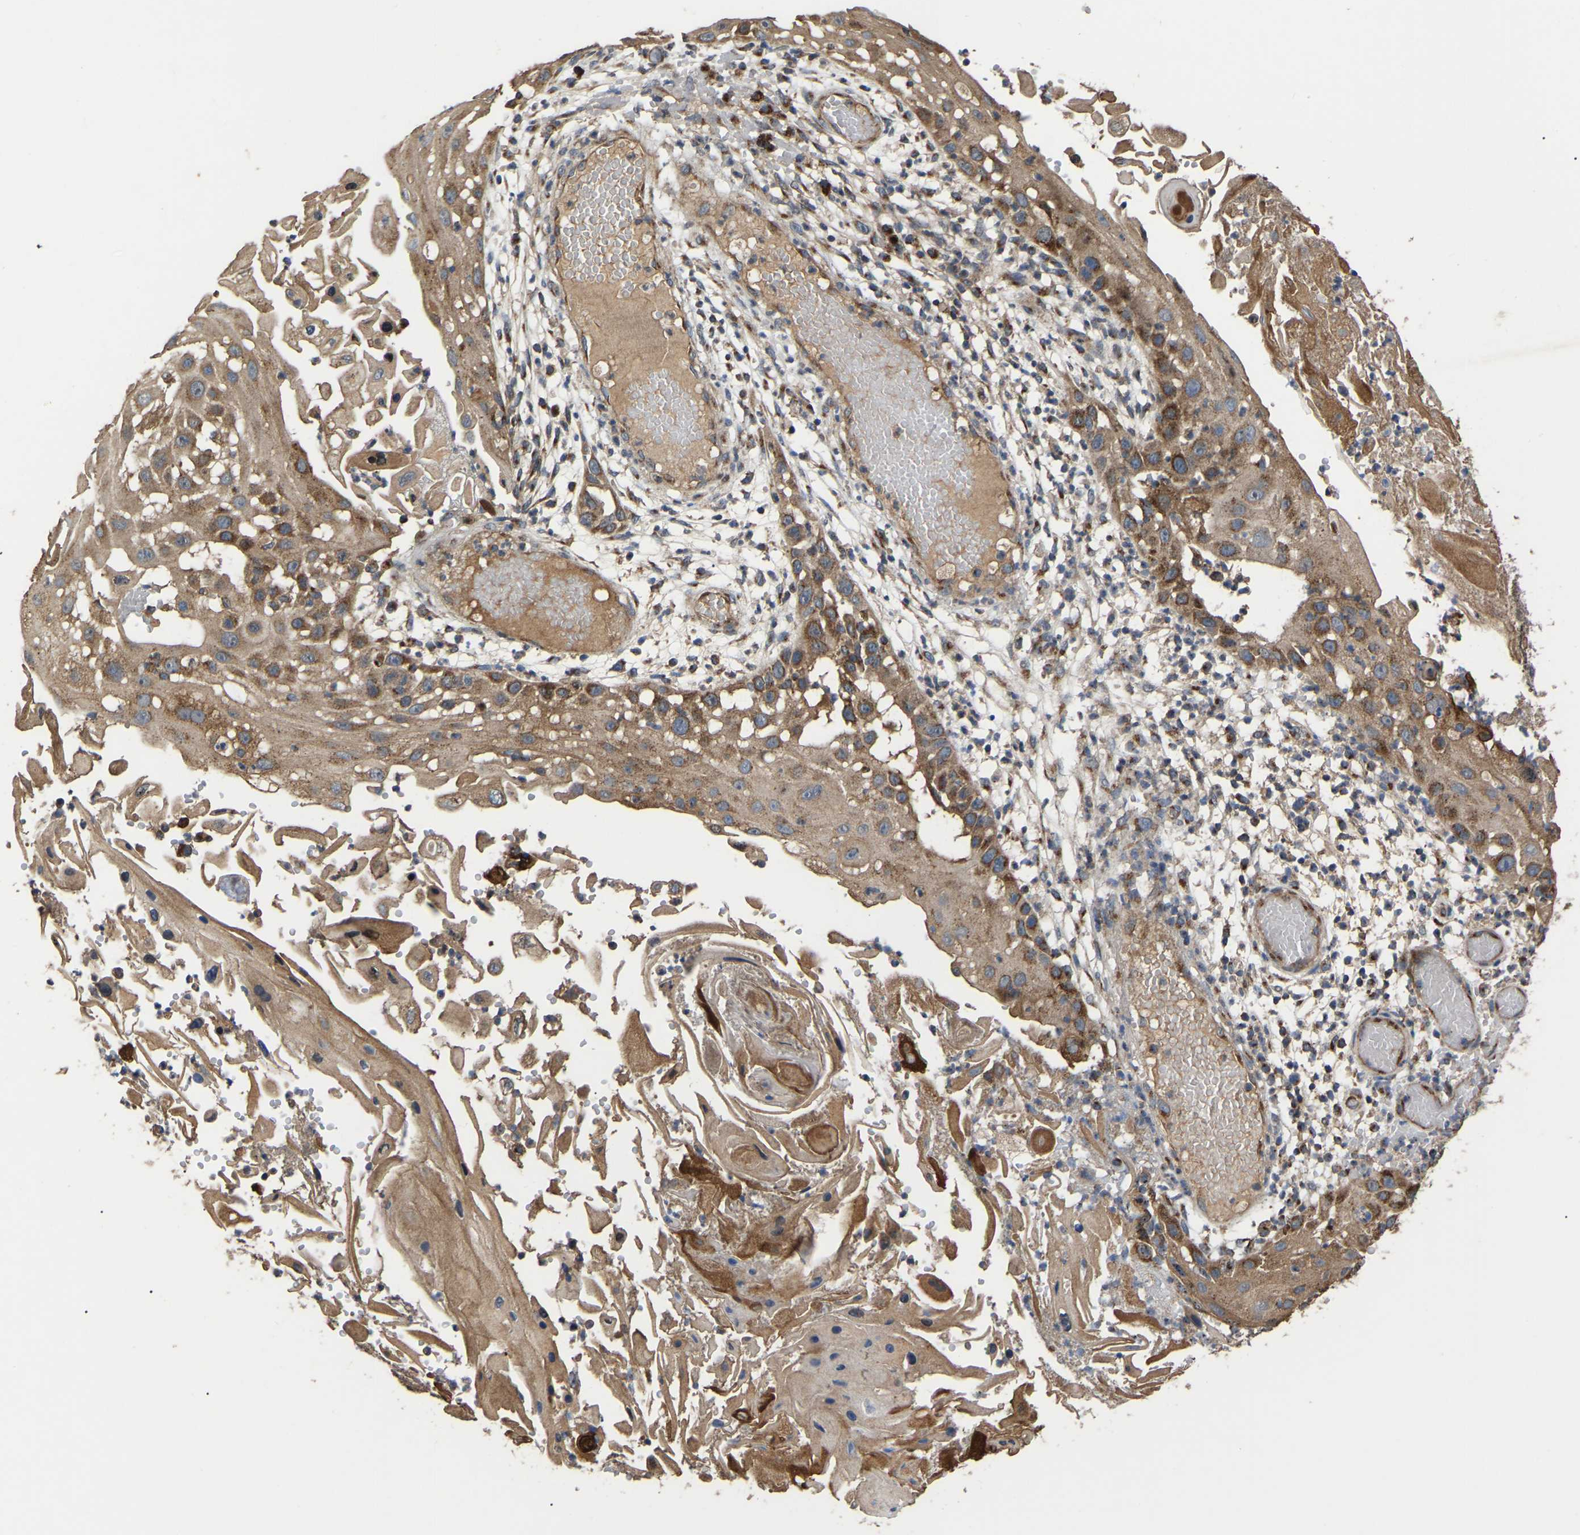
{"staining": {"intensity": "moderate", "quantity": ">75%", "location": "cytoplasmic/membranous"}, "tissue": "skin cancer", "cell_type": "Tumor cells", "image_type": "cancer", "snomed": [{"axis": "morphology", "description": "Squamous cell carcinoma, NOS"}, {"axis": "topography", "description": "Skin"}], "caption": "A micrograph of skin squamous cell carcinoma stained for a protein demonstrates moderate cytoplasmic/membranous brown staining in tumor cells. (DAB = brown stain, brightfield microscopy at high magnification).", "gene": "GCC1", "patient": {"sex": "female", "age": 44}}